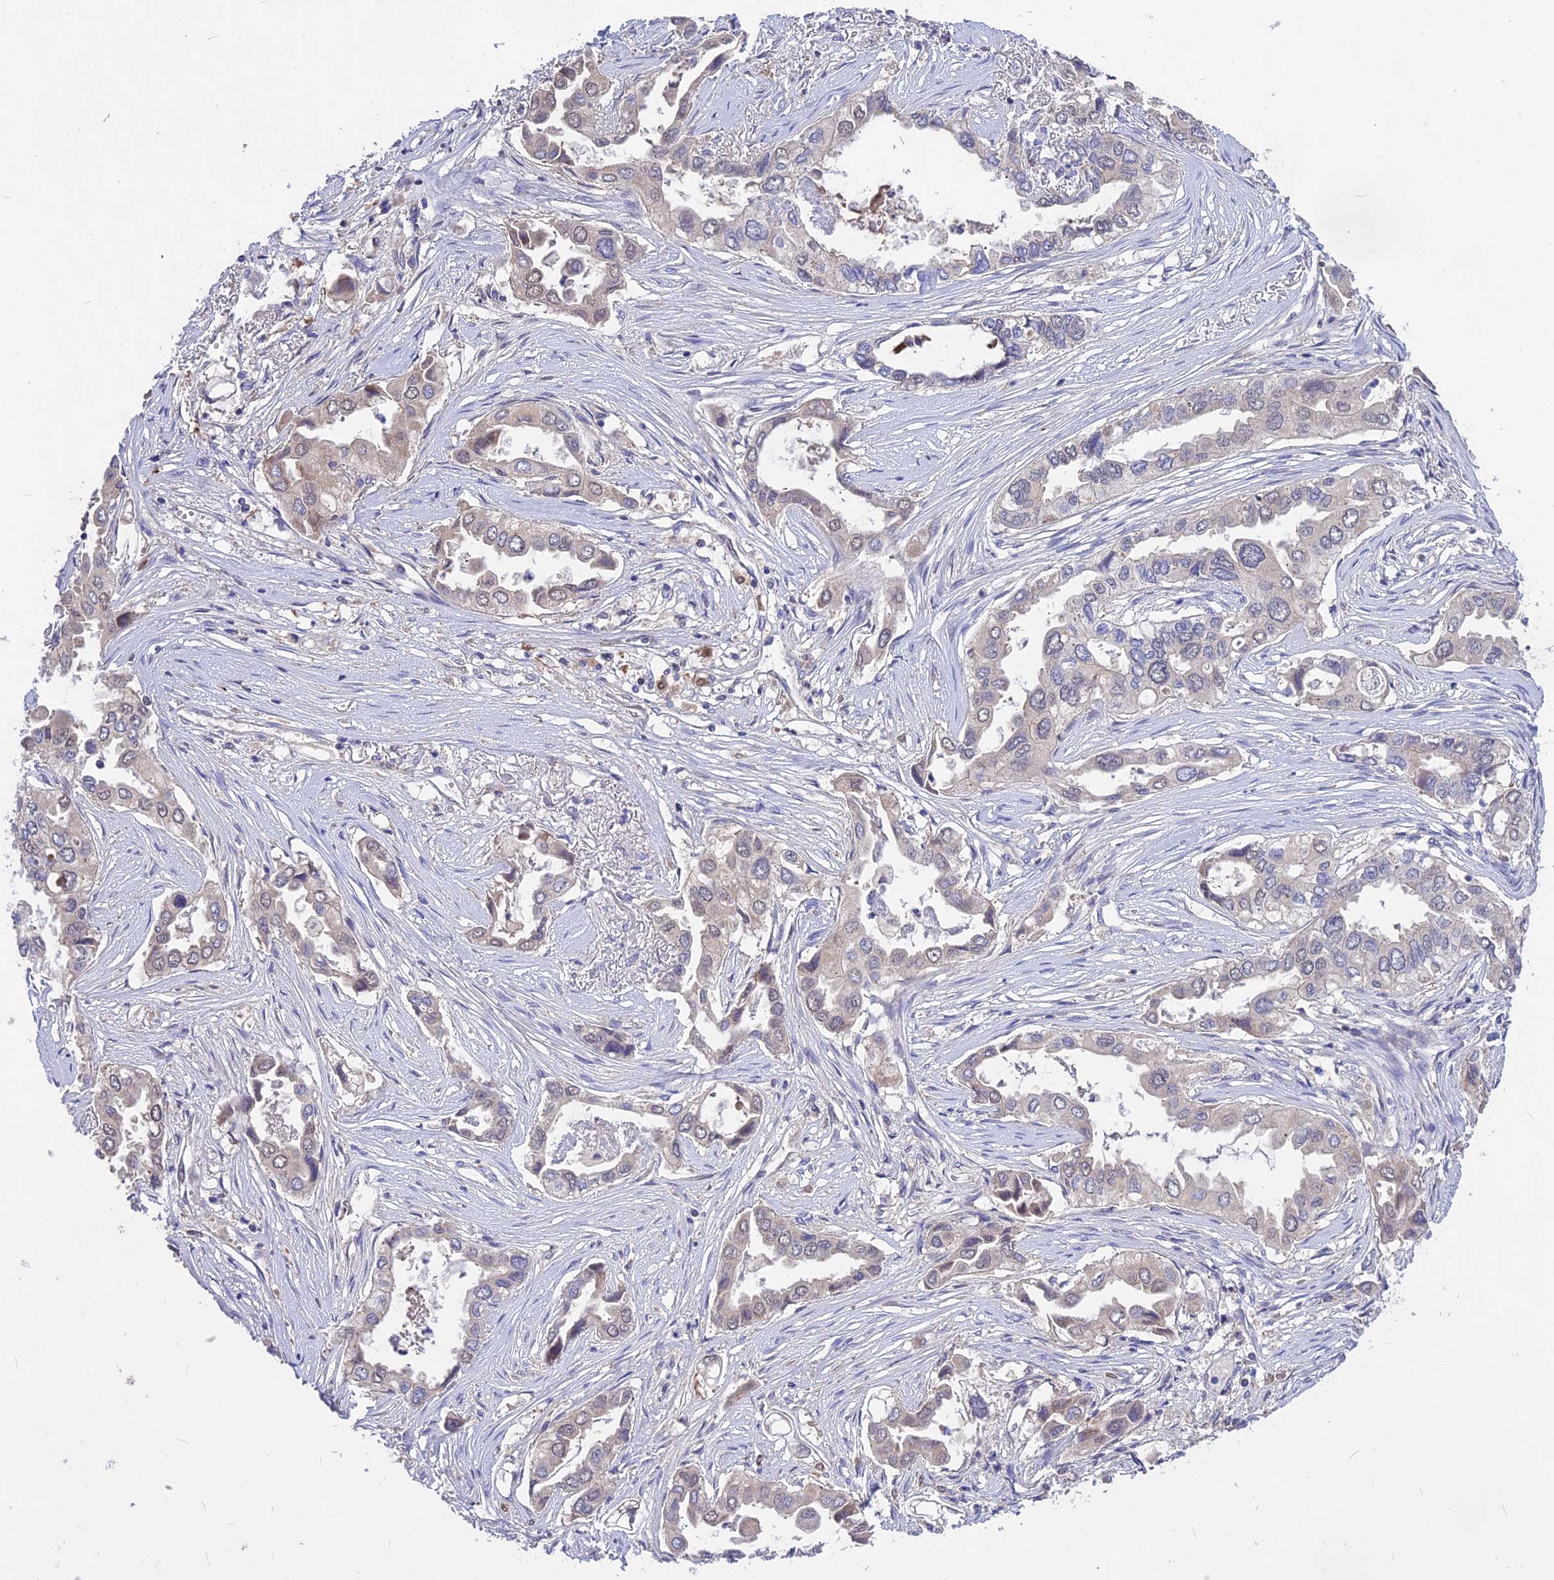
{"staining": {"intensity": "weak", "quantity": "<25%", "location": "cytoplasmic/membranous"}, "tissue": "lung cancer", "cell_type": "Tumor cells", "image_type": "cancer", "snomed": [{"axis": "morphology", "description": "Adenocarcinoma, NOS"}, {"axis": "topography", "description": "Lung"}], "caption": "A histopathology image of lung cancer stained for a protein displays no brown staining in tumor cells.", "gene": "NUDT8", "patient": {"sex": "female", "age": 76}}